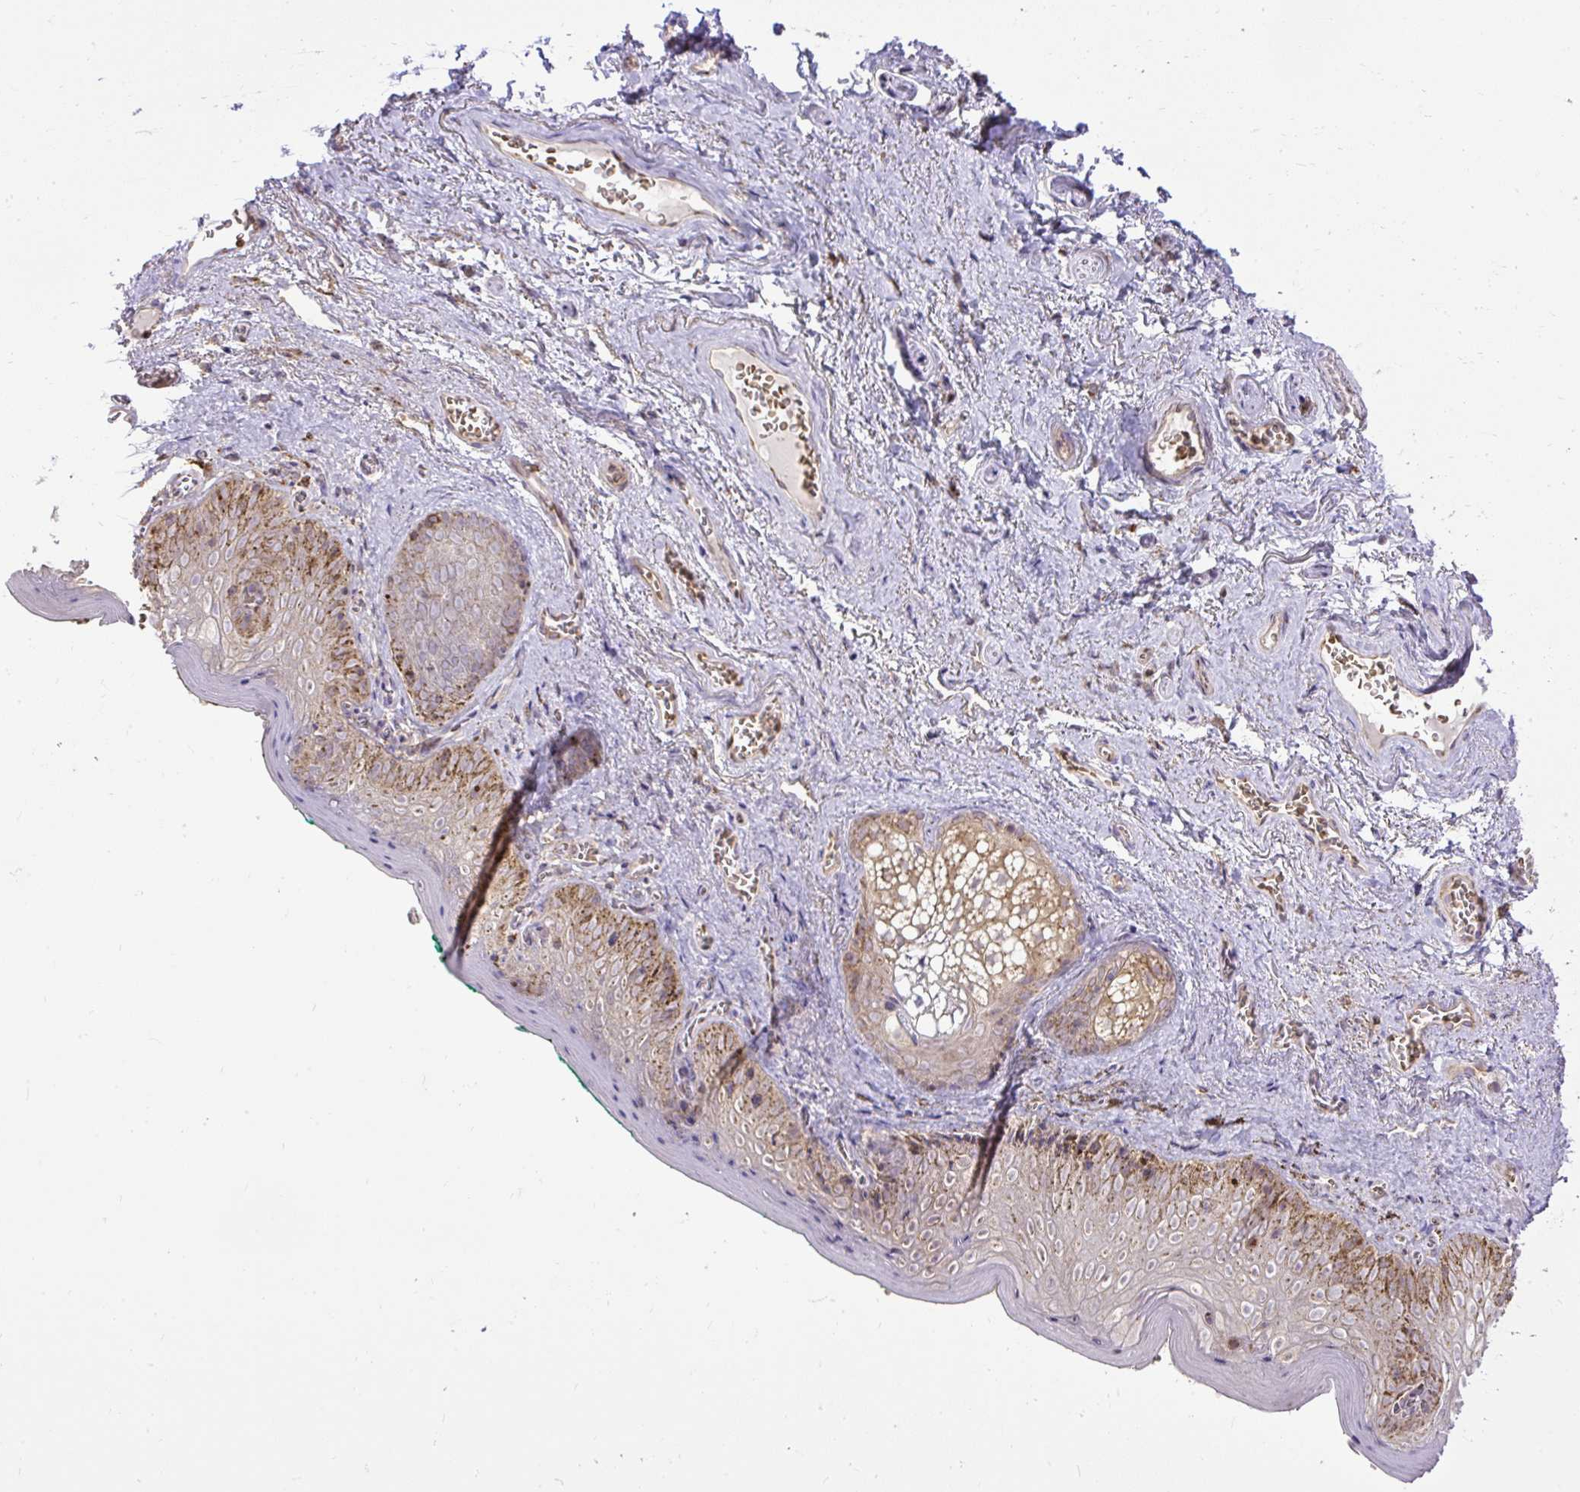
{"staining": {"intensity": "moderate", "quantity": "25%-75%", "location": "cytoplasmic/membranous"}, "tissue": "vagina", "cell_type": "Squamous epithelial cells", "image_type": "normal", "snomed": [{"axis": "morphology", "description": "Normal tissue, NOS"}, {"axis": "topography", "description": "Vulva"}, {"axis": "topography", "description": "Vagina"}, {"axis": "topography", "description": "Peripheral nerve tissue"}], "caption": "Immunohistochemical staining of unremarkable human vagina exhibits moderate cytoplasmic/membranous protein positivity in about 25%-75% of squamous epithelial cells.", "gene": "SMC4", "patient": {"sex": "female", "age": 66}}